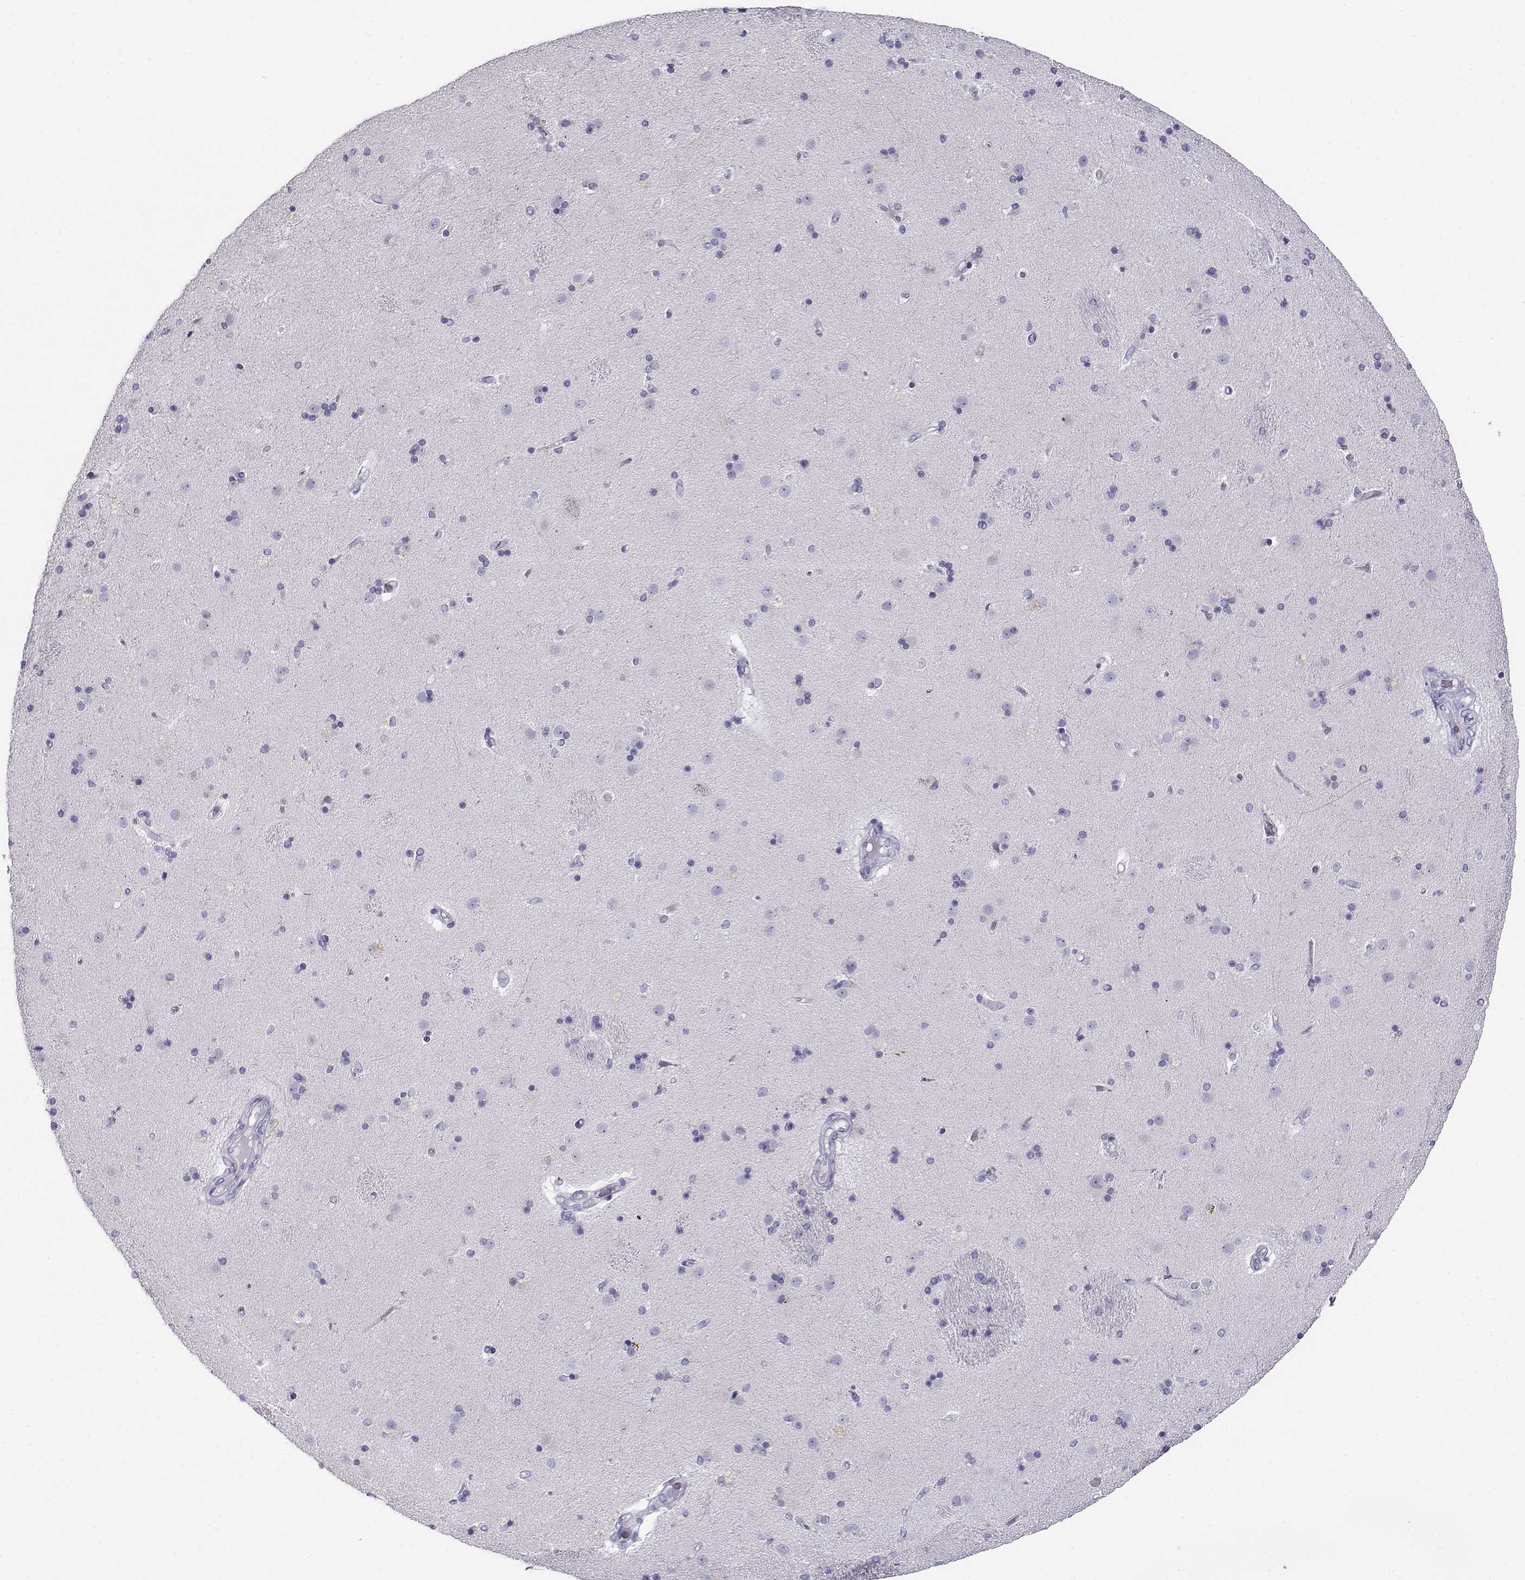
{"staining": {"intensity": "negative", "quantity": "none", "location": "none"}, "tissue": "caudate", "cell_type": "Glial cells", "image_type": "normal", "snomed": [{"axis": "morphology", "description": "Normal tissue, NOS"}, {"axis": "topography", "description": "Lateral ventricle wall"}], "caption": "DAB immunohistochemical staining of benign caudate displays no significant expression in glial cells.", "gene": "CABS1", "patient": {"sex": "male", "age": 54}}